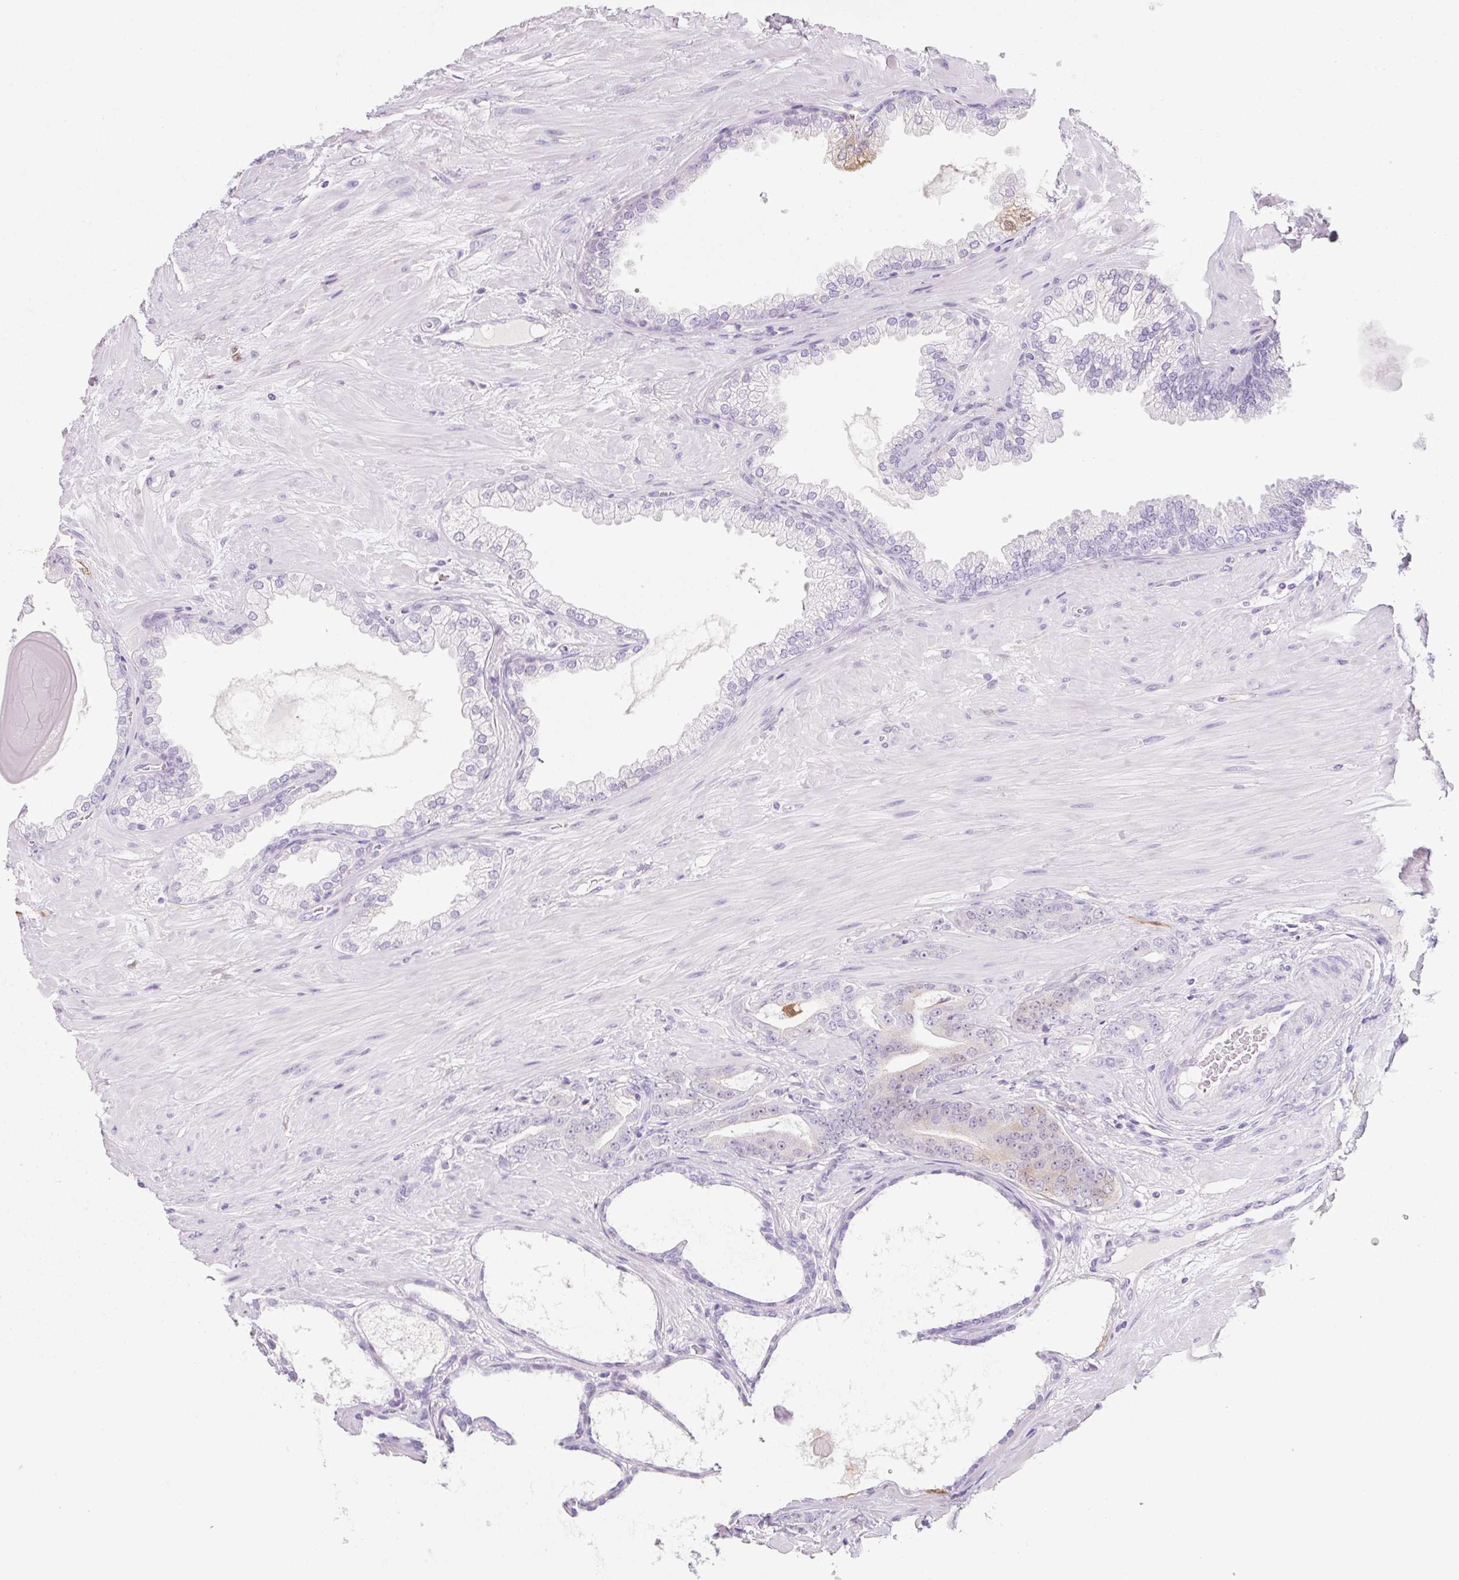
{"staining": {"intensity": "weak", "quantity": "<25%", "location": "cytoplasmic/membranous"}, "tissue": "prostate cancer", "cell_type": "Tumor cells", "image_type": "cancer", "snomed": [{"axis": "morphology", "description": "Adenocarcinoma, Low grade"}, {"axis": "topography", "description": "Prostate"}], "caption": "Human low-grade adenocarcinoma (prostate) stained for a protein using IHC shows no expression in tumor cells.", "gene": "FABP5", "patient": {"sex": "male", "age": 61}}